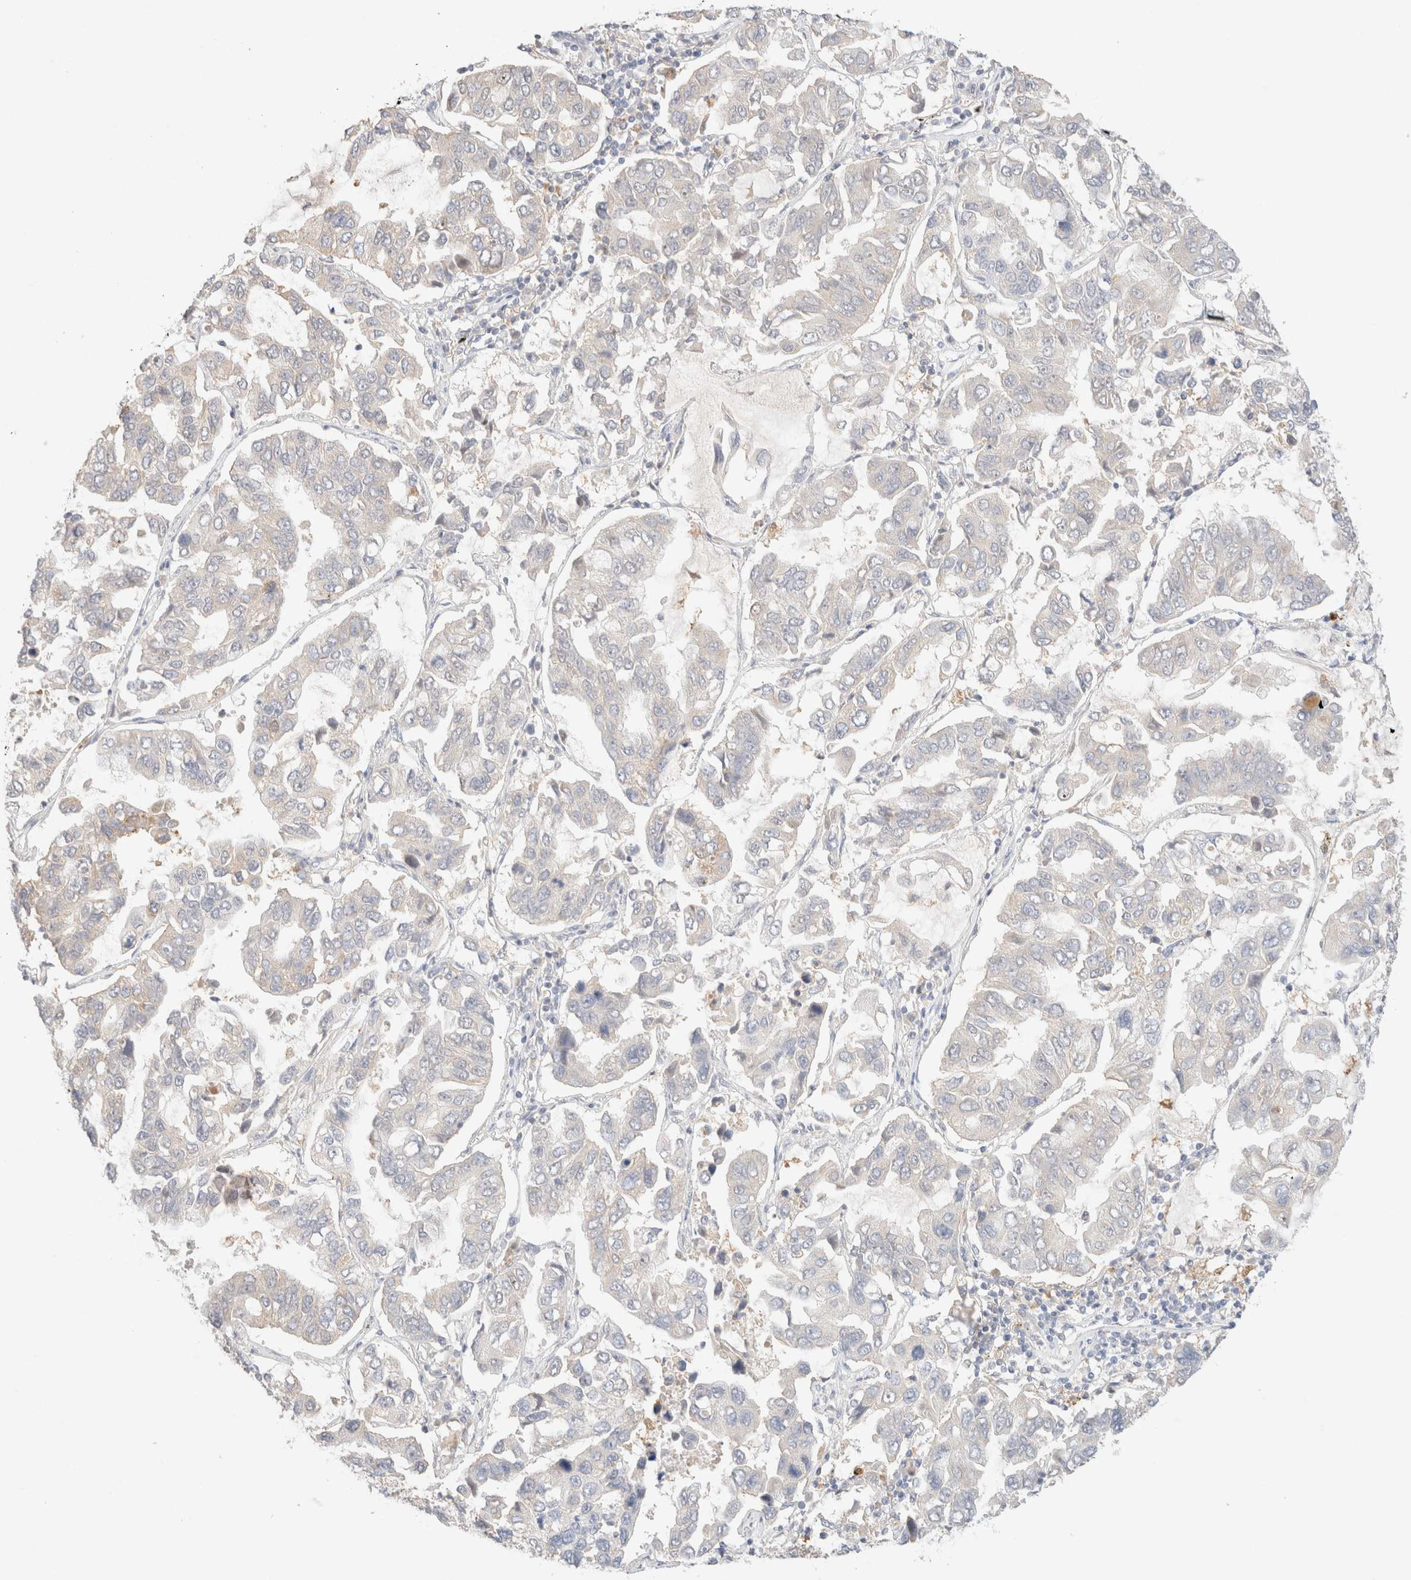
{"staining": {"intensity": "negative", "quantity": "none", "location": "none"}, "tissue": "lung cancer", "cell_type": "Tumor cells", "image_type": "cancer", "snomed": [{"axis": "morphology", "description": "Adenocarcinoma, NOS"}, {"axis": "topography", "description": "Lung"}], "caption": "A micrograph of human lung adenocarcinoma is negative for staining in tumor cells.", "gene": "SNTB1", "patient": {"sex": "male", "age": 64}}